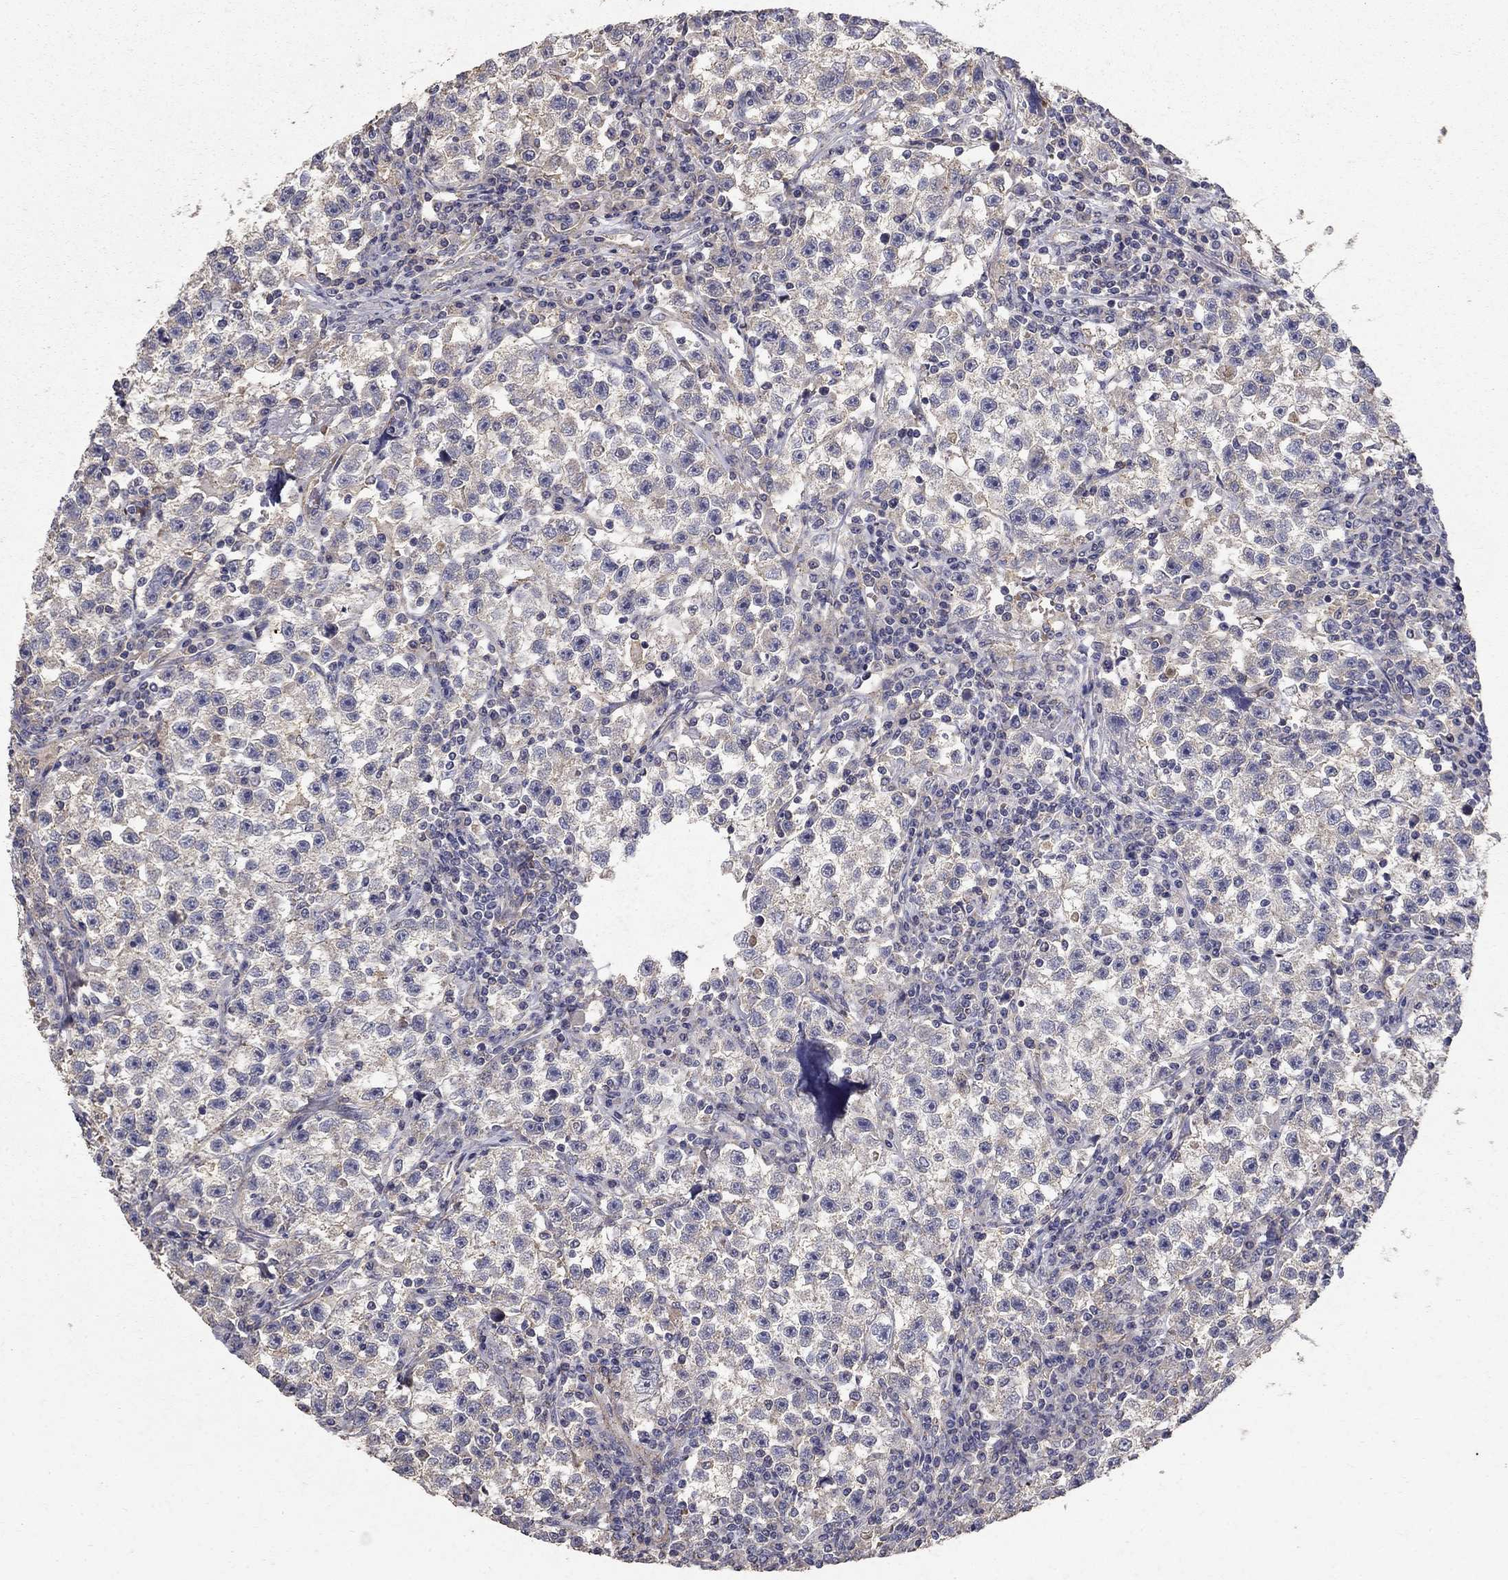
{"staining": {"intensity": "weak", "quantity": "<25%", "location": "cytoplasmic/membranous"}, "tissue": "testis cancer", "cell_type": "Tumor cells", "image_type": "cancer", "snomed": [{"axis": "morphology", "description": "Seminoma, NOS"}, {"axis": "topography", "description": "Testis"}], "caption": "This is a image of immunohistochemistry (IHC) staining of testis seminoma, which shows no expression in tumor cells.", "gene": "MPP2", "patient": {"sex": "male", "age": 22}}